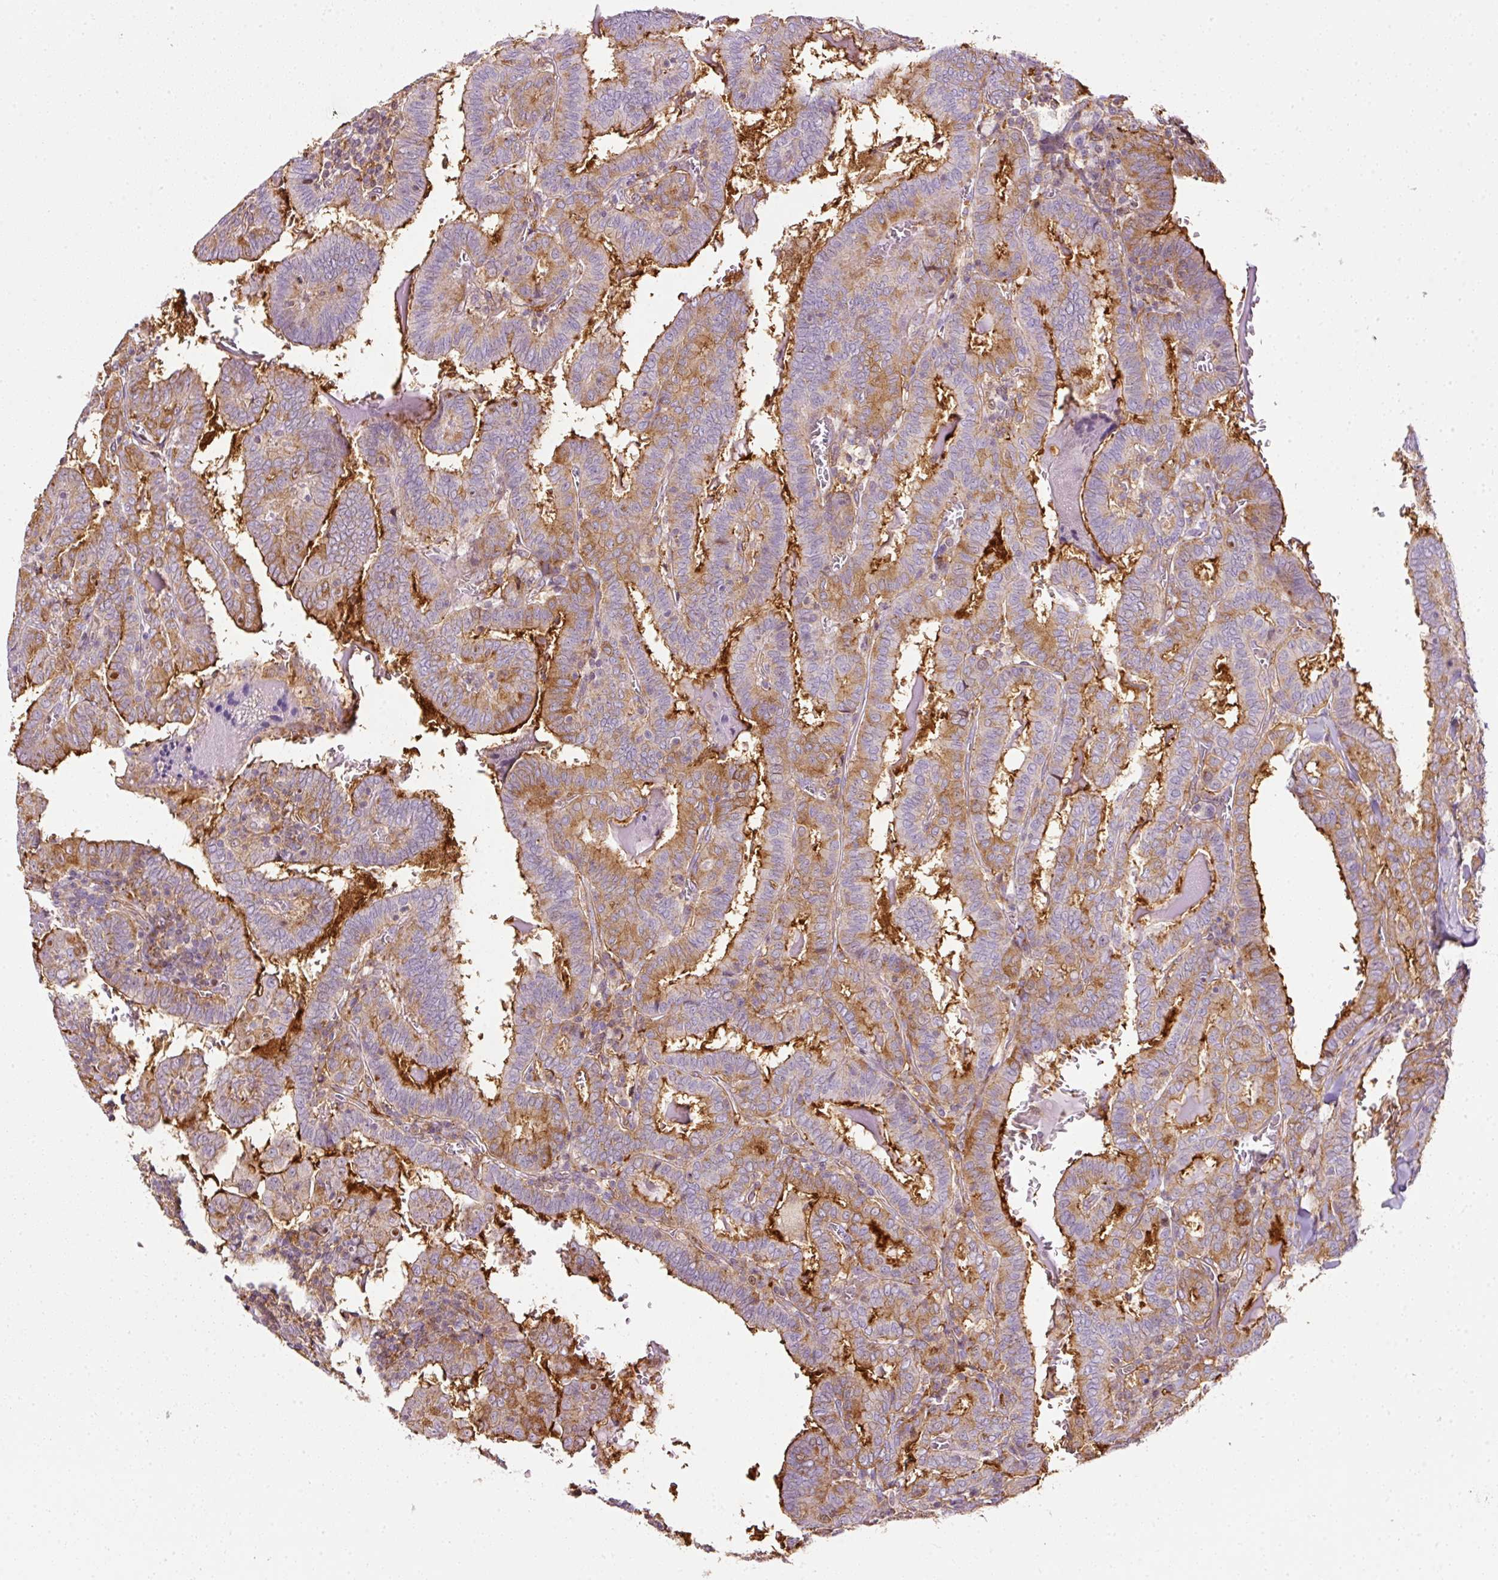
{"staining": {"intensity": "moderate", "quantity": ">75%", "location": "cytoplasmic/membranous"}, "tissue": "thyroid cancer", "cell_type": "Tumor cells", "image_type": "cancer", "snomed": [{"axis": "morphology", "description": "Papillary adenocarcinoma, NOS"}, {"axis": "topography", "description": "Thyroid gland"}], "caption": "Protein expression analysis of thyroid papillary adenocarcinoma exhibits moderate cytoplasmic/membranous positivity in about >75% of tumor cells.", "gene": "SCNM1", "patient": {"sex": "female", "age": 72}}